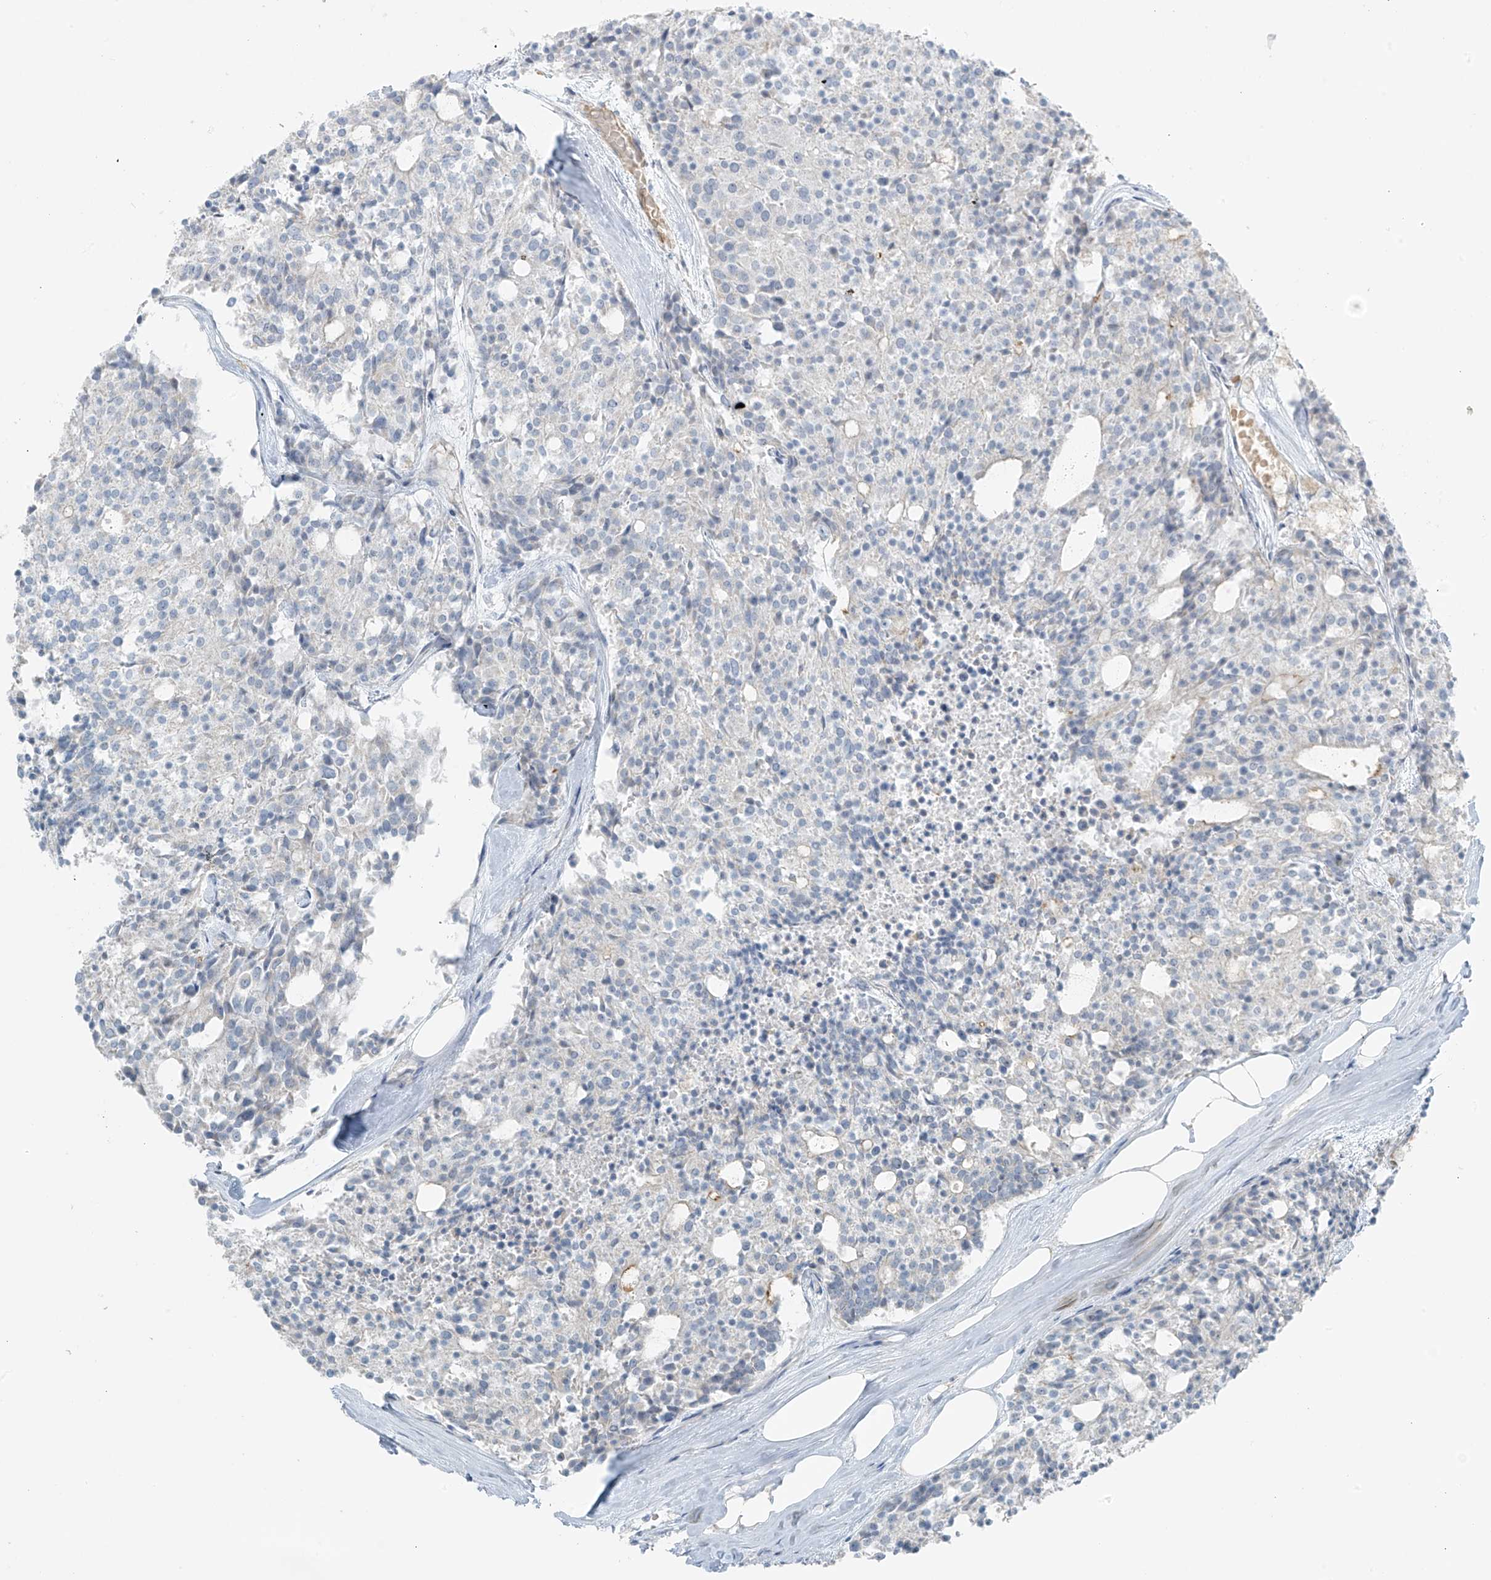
{"staining": {"intensity": "negative", "quantity": "none", "location": "none"}, "tissue": "carcinoid", "cell_type": "Tumor cells", "image_type": "cancer", "snomed": [{"axis": "morphology", "description": "Carcinoid, malignant, NOS"}, {"axis": "topography", "description": "Pancreas"}], "caption": "A histopathology image of human carcinoid is negative for staining in tumor cells.", "gene": "FAM131C", "patient": {"sex": "female", "age": 54}}